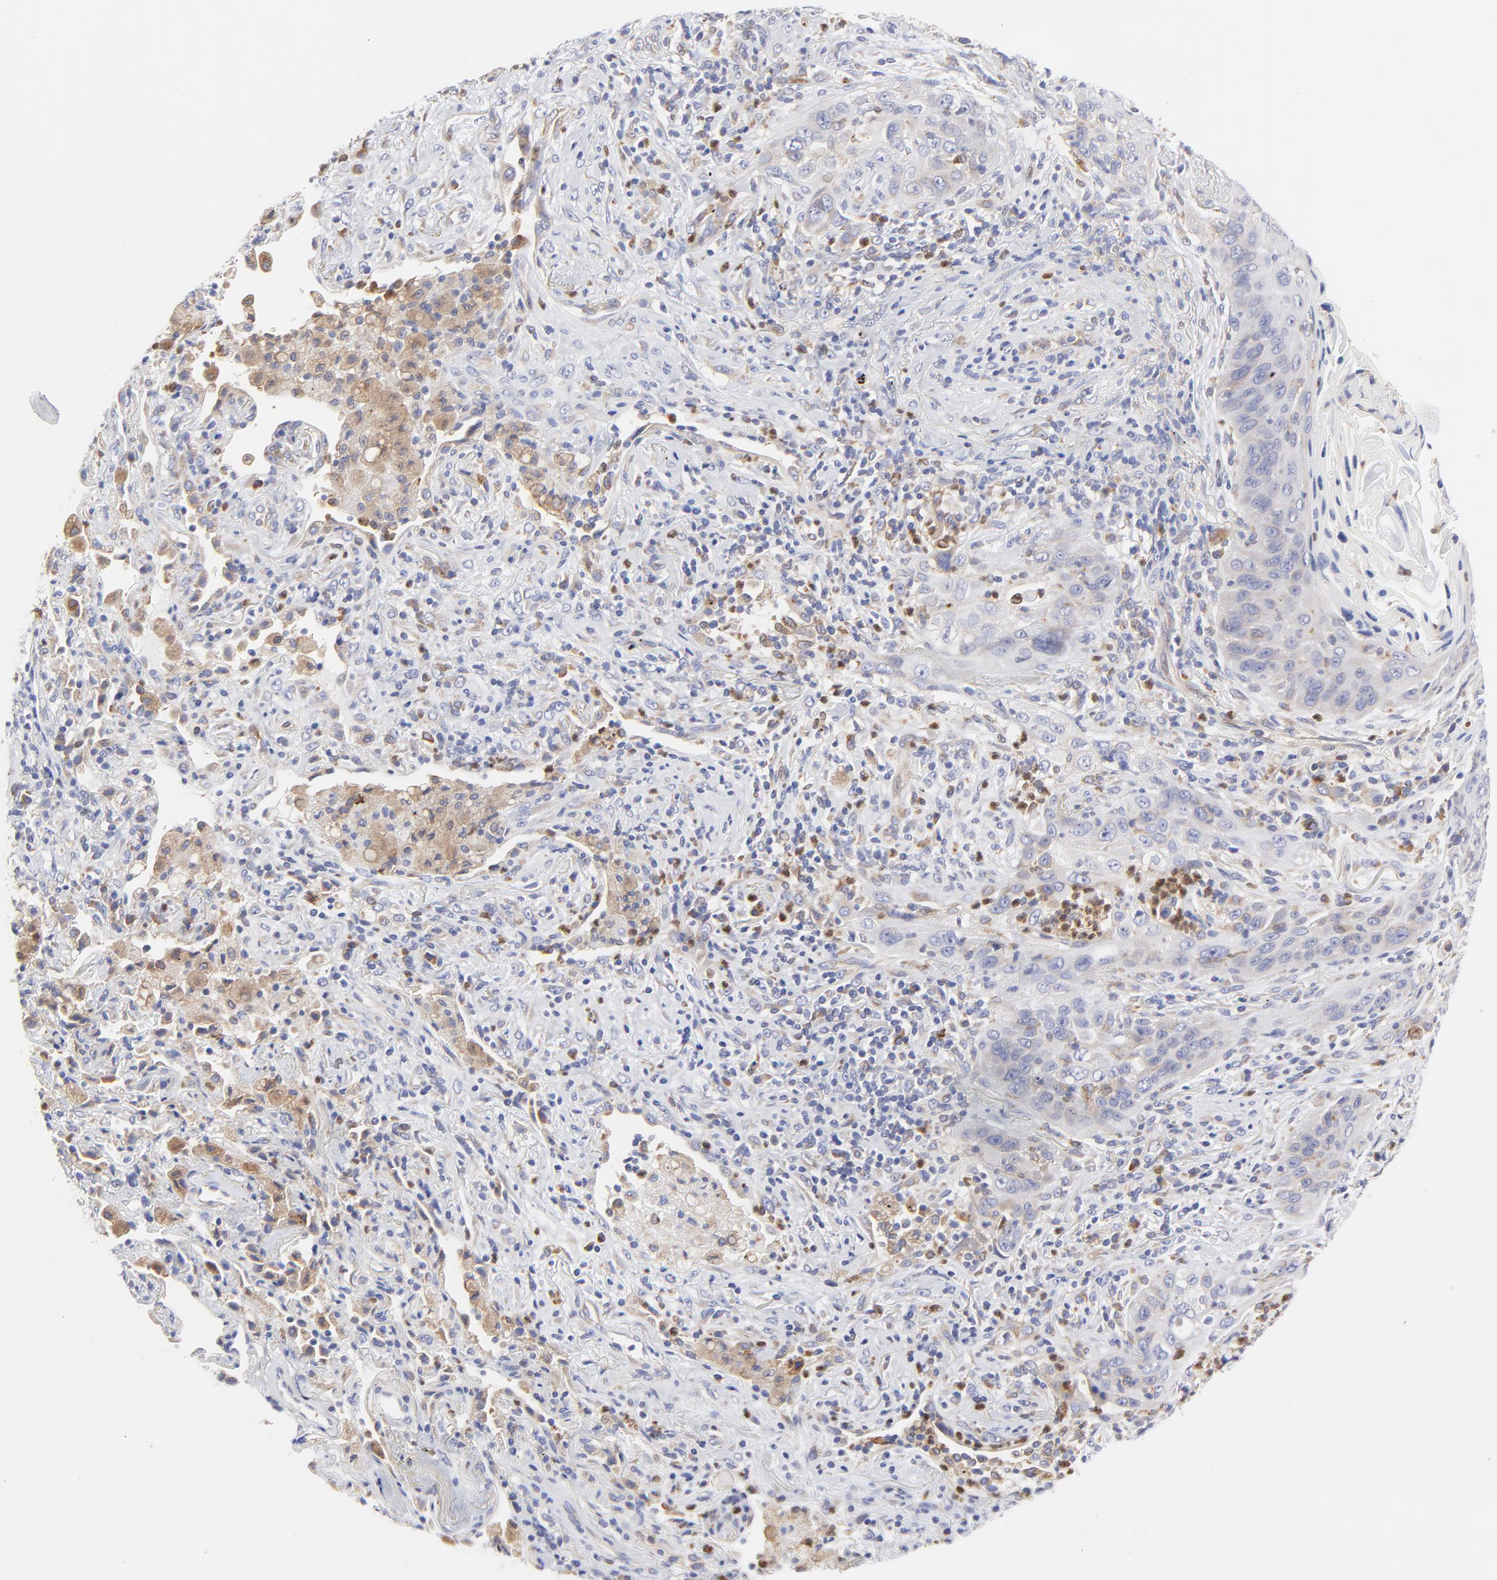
{"staining": {"intensity": "weak", "quantity": "25%-75%", "location": "cytoplasmic/membranous"}, "tissue": "lung cancer", "cell_type": "Tumor cells", "image_type": "cancer", "snomed": [{"axis": "morphology", "description": "Squamous cell carcinoma, NOS"}, {"axis": "topography", "description": "Lung"}], "caption": "Lung cancer (squamous cell carcinoma) was stained to show a protein in brown. There is low levels of weak cytoplasmic/membranous positivity in about 25%-75% of tumor cells. The protein is shown in brown color, while the nuclei are stained blue.", "gene": "MOSPD2", "patient": {"sex": "female", "age": 67}}